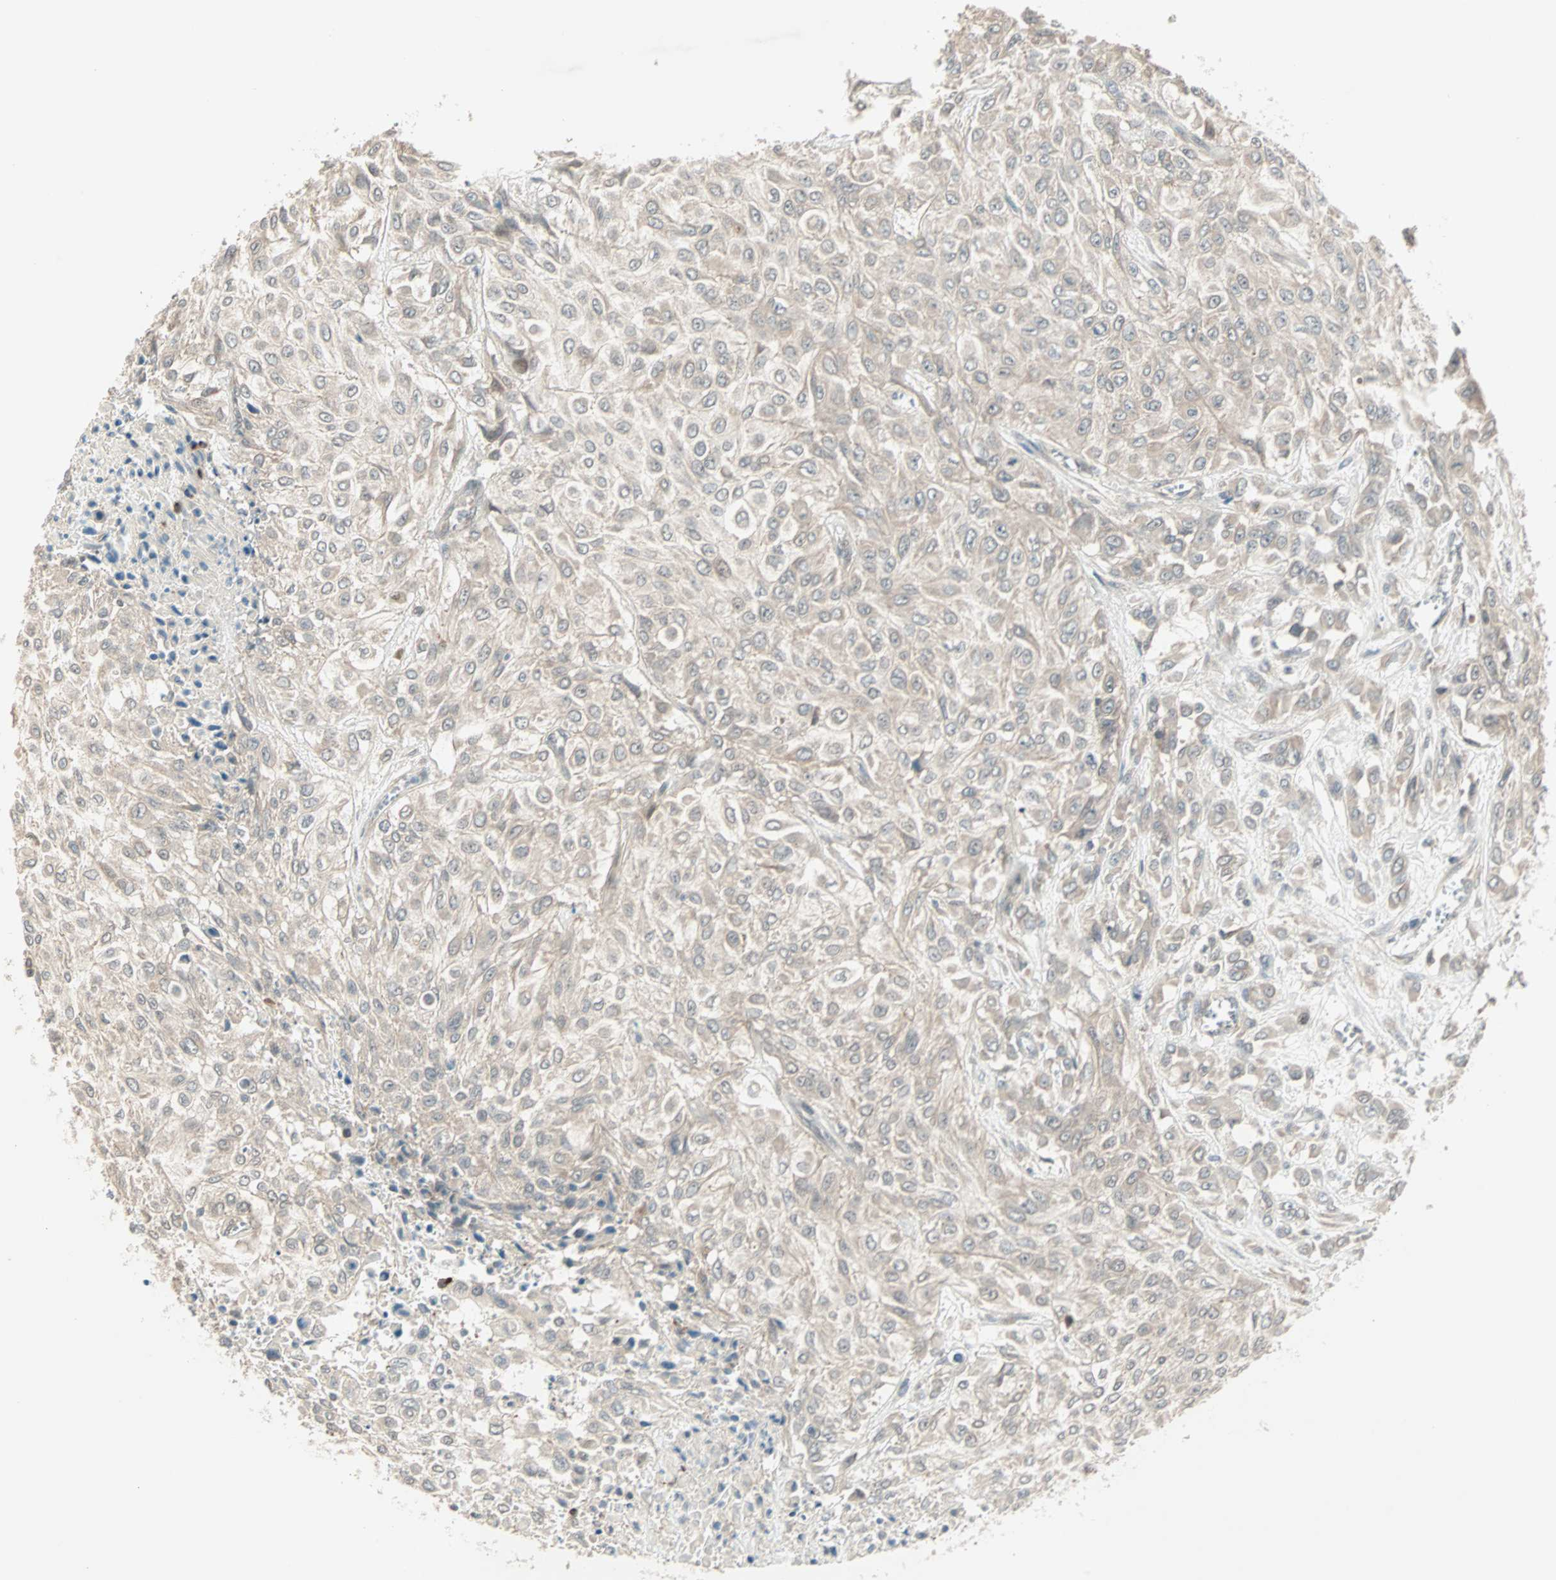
{"staining": {"intensity": "weak", "quantity": "<25%", "location": "cytoplasmic/membranous"}, "tissue": "urothelial cancer", "cell_type": "Tumor cells", "image_type": "cancer", "snomed": [{"axis": "morphology", "description": "Urothelial carcinoma, High grade"}, {"axis": "topography", "description": "Urinary bladder"}], "caption": "Tumor cells are negative for protein expression in human high-grade urothelial carcinoma. (DAB (3,3'-diaminobenzidine) IHC with hematoxylin counter stain).", "gene": "PGBD1", "patient": {"sex": "male", "age": 57}}